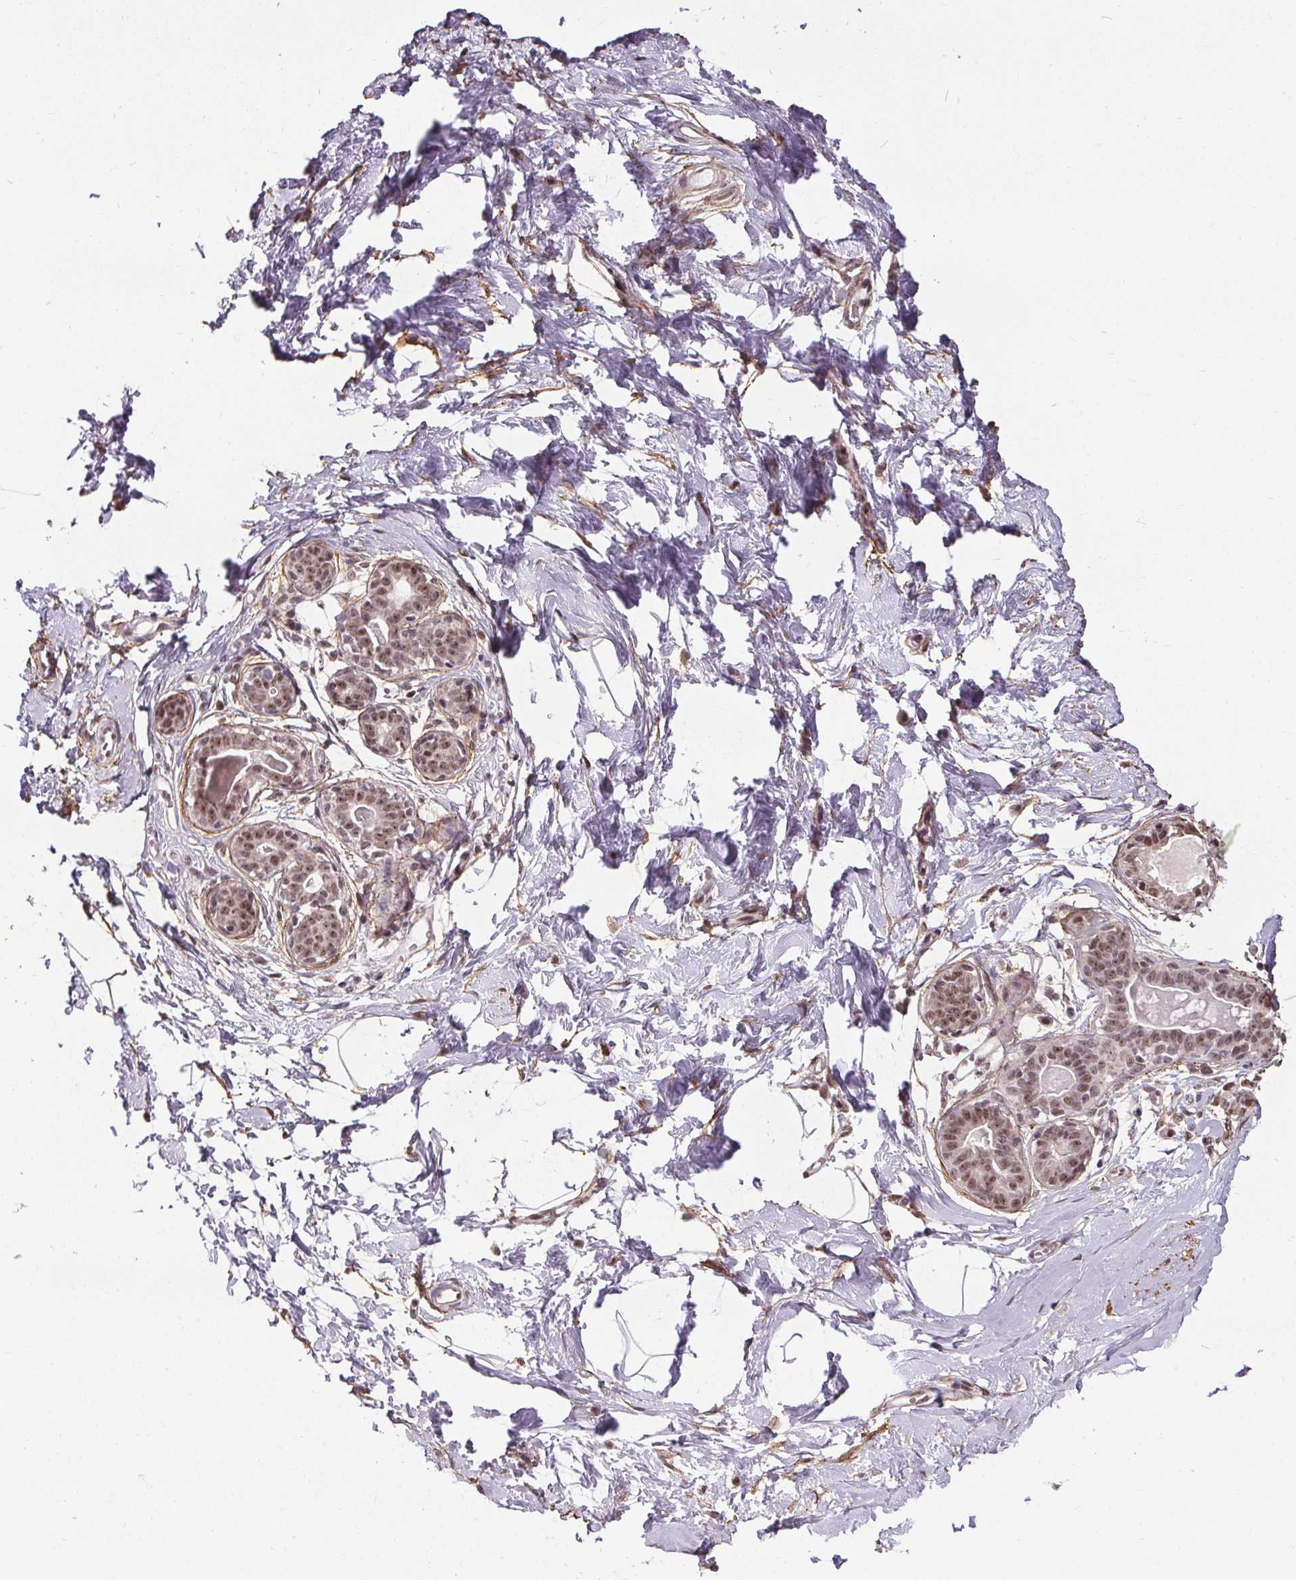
{"staining": {"intensity": "moderate", "quantity": "<25%", "location": "cytoplasmic/membranous,nuclear"}, "tissue": "breast", "cell_type": "Adipocytes", "image_type": "normal", "snomed": [{"axis": "morphology", "description": "Normal tissue, NOS"}, {"axis": "topography", "description": "Breast"}], "caption": "Breast stained with DAB immunohistochemistry (IHC) demonstrates low levels of moderate cytoplasmic/membranous,nuclear positivity in approximately <25% of adipocytes.", "gene": "KIAA0232", "patient": {"sex": "female", "age": 45}}